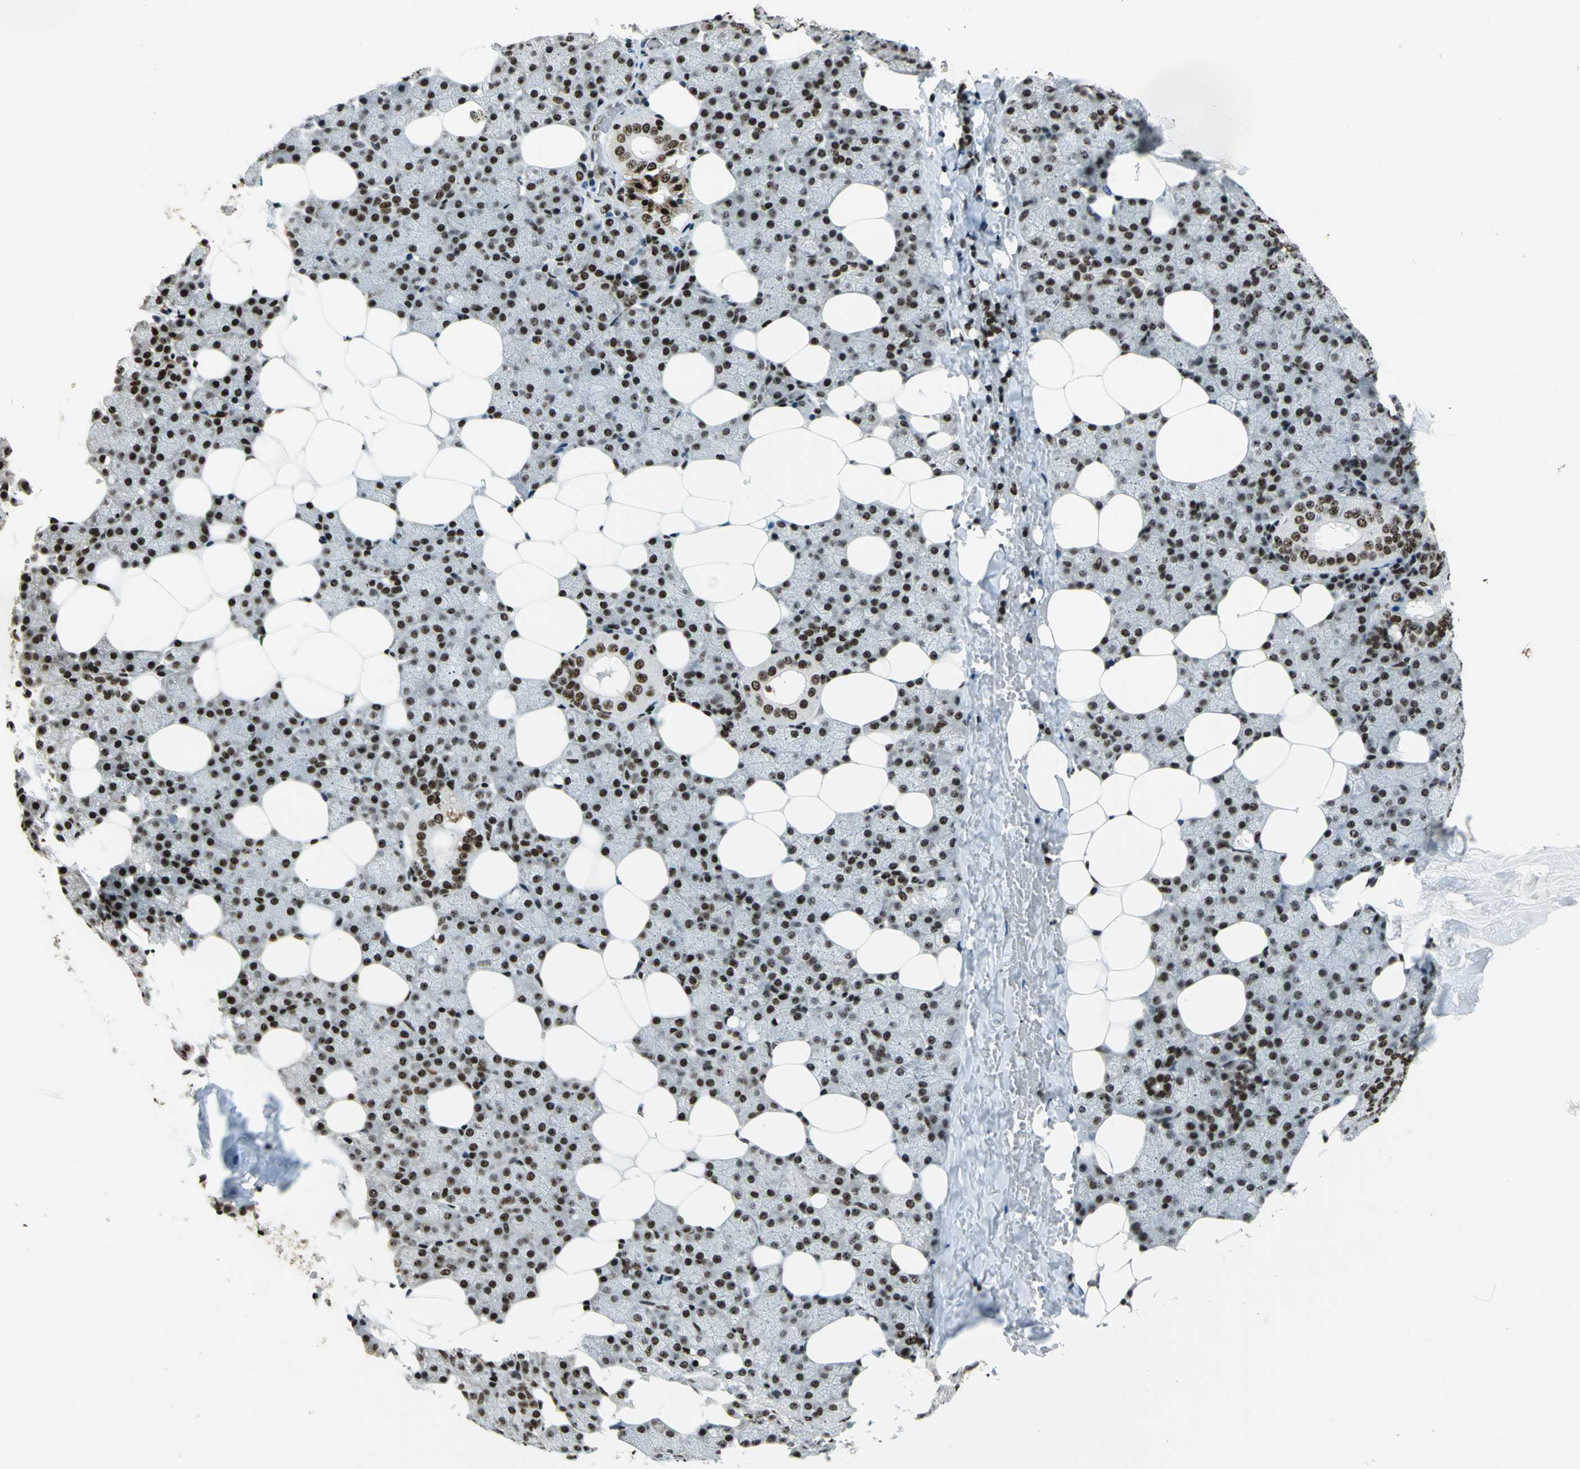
{"staining": {"intensity": "strong", "quantity": ">75%", "location": "nuclear"}, "tissue": "salivary gland", "cell_type": "Glandular cells", "image_type": "normal", "snomed": [{"axis": "morphology", "description": "Normal tissue, NOS"}, {"axis": "topography", "description": "Lymph node"}, {"axis": "topography", "description": "Salivary gland"}], "caption": "The immunohistochemical stain labels strong nuclear expression in glandular cells of benign salivary gland. (Brightfield microscopy of DAB IHC at high magnification).", "gene": "UBTF", "patient": {"sex": "male", "age": 8}}